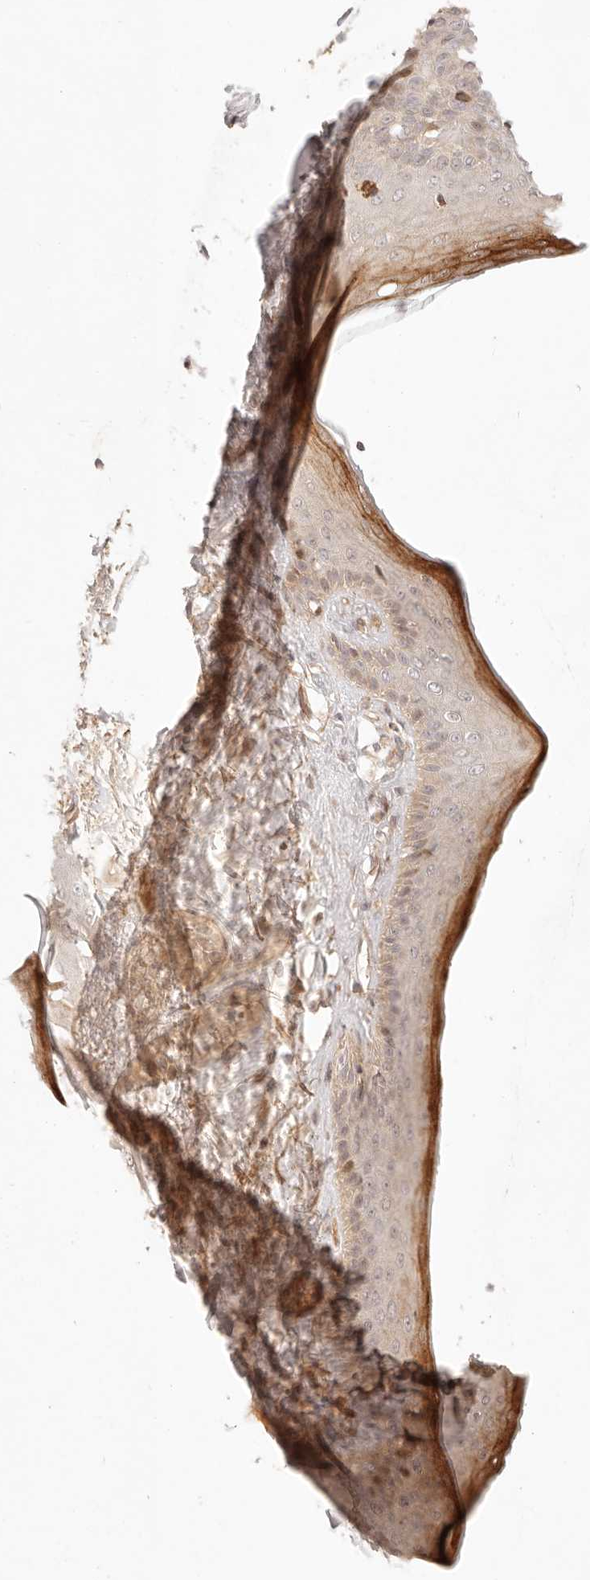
{"staining": {"intensity": "moderate", "quantity": "25%-75%", "location": "cytoplasmic/membranous,nuclear"}, "tissue": "skin", "cell_type": "Epidermal cells", "image_type": "normal", "snomed": [{"axis": "morphology", "description": "Normal tissue, NOS"}, {"axis": "topography", "description": "Vulva"}], "caption": "A micrograph of human skin stained for a protein demonstrates moderate cytoplasmic/membranous,nuclear brown staining in epidermal cells. (DAB (3,3'-diaminobenzidine) IHC with brightfield microscopy, high magnification).", "gene": "PPP1R3B", "patient": {"sex": "female", "age": 73}}